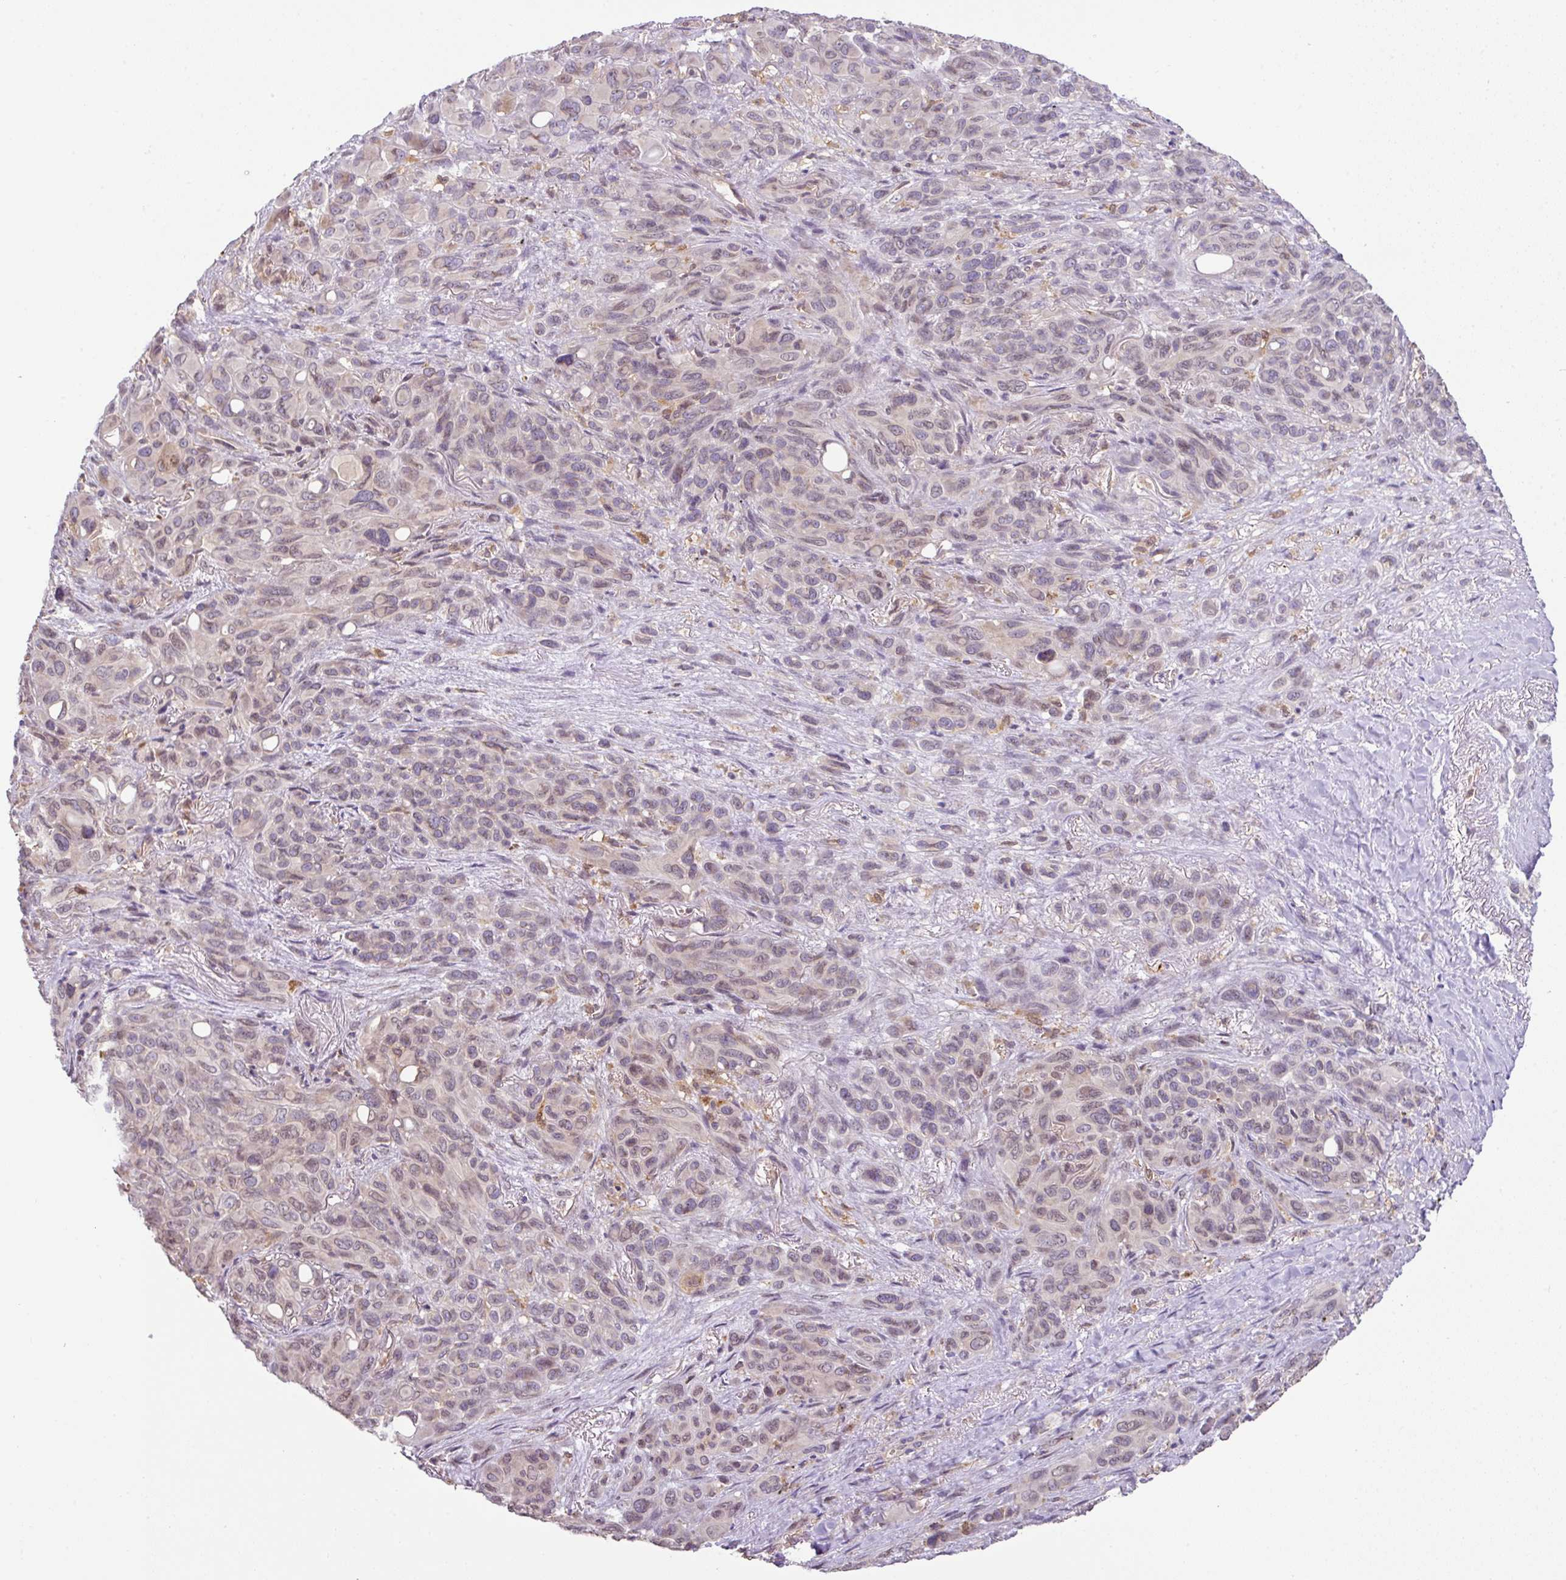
{"staining": {"intensity": "negative", "quantity": "none", "location": "none"}, "tissue": "melanoma", "cell_type": "Tumor cells", "image_type": "cancer", "snomed": [{"axis": "morphology", "description": "Malignant melanoma, Metastatic site"}, {"axis": "topography", "description": "Lung"}], "caption": "This histopathology image is of malignant melanoma (metastatic site) stained with immunohistochemistry (IHC) to label a protein in brown with the nuclei are counter-stained blue. There is no expression in tumor cells.", "gene": "GCNT7", "patient": {"sex": "male", "age": 48}}